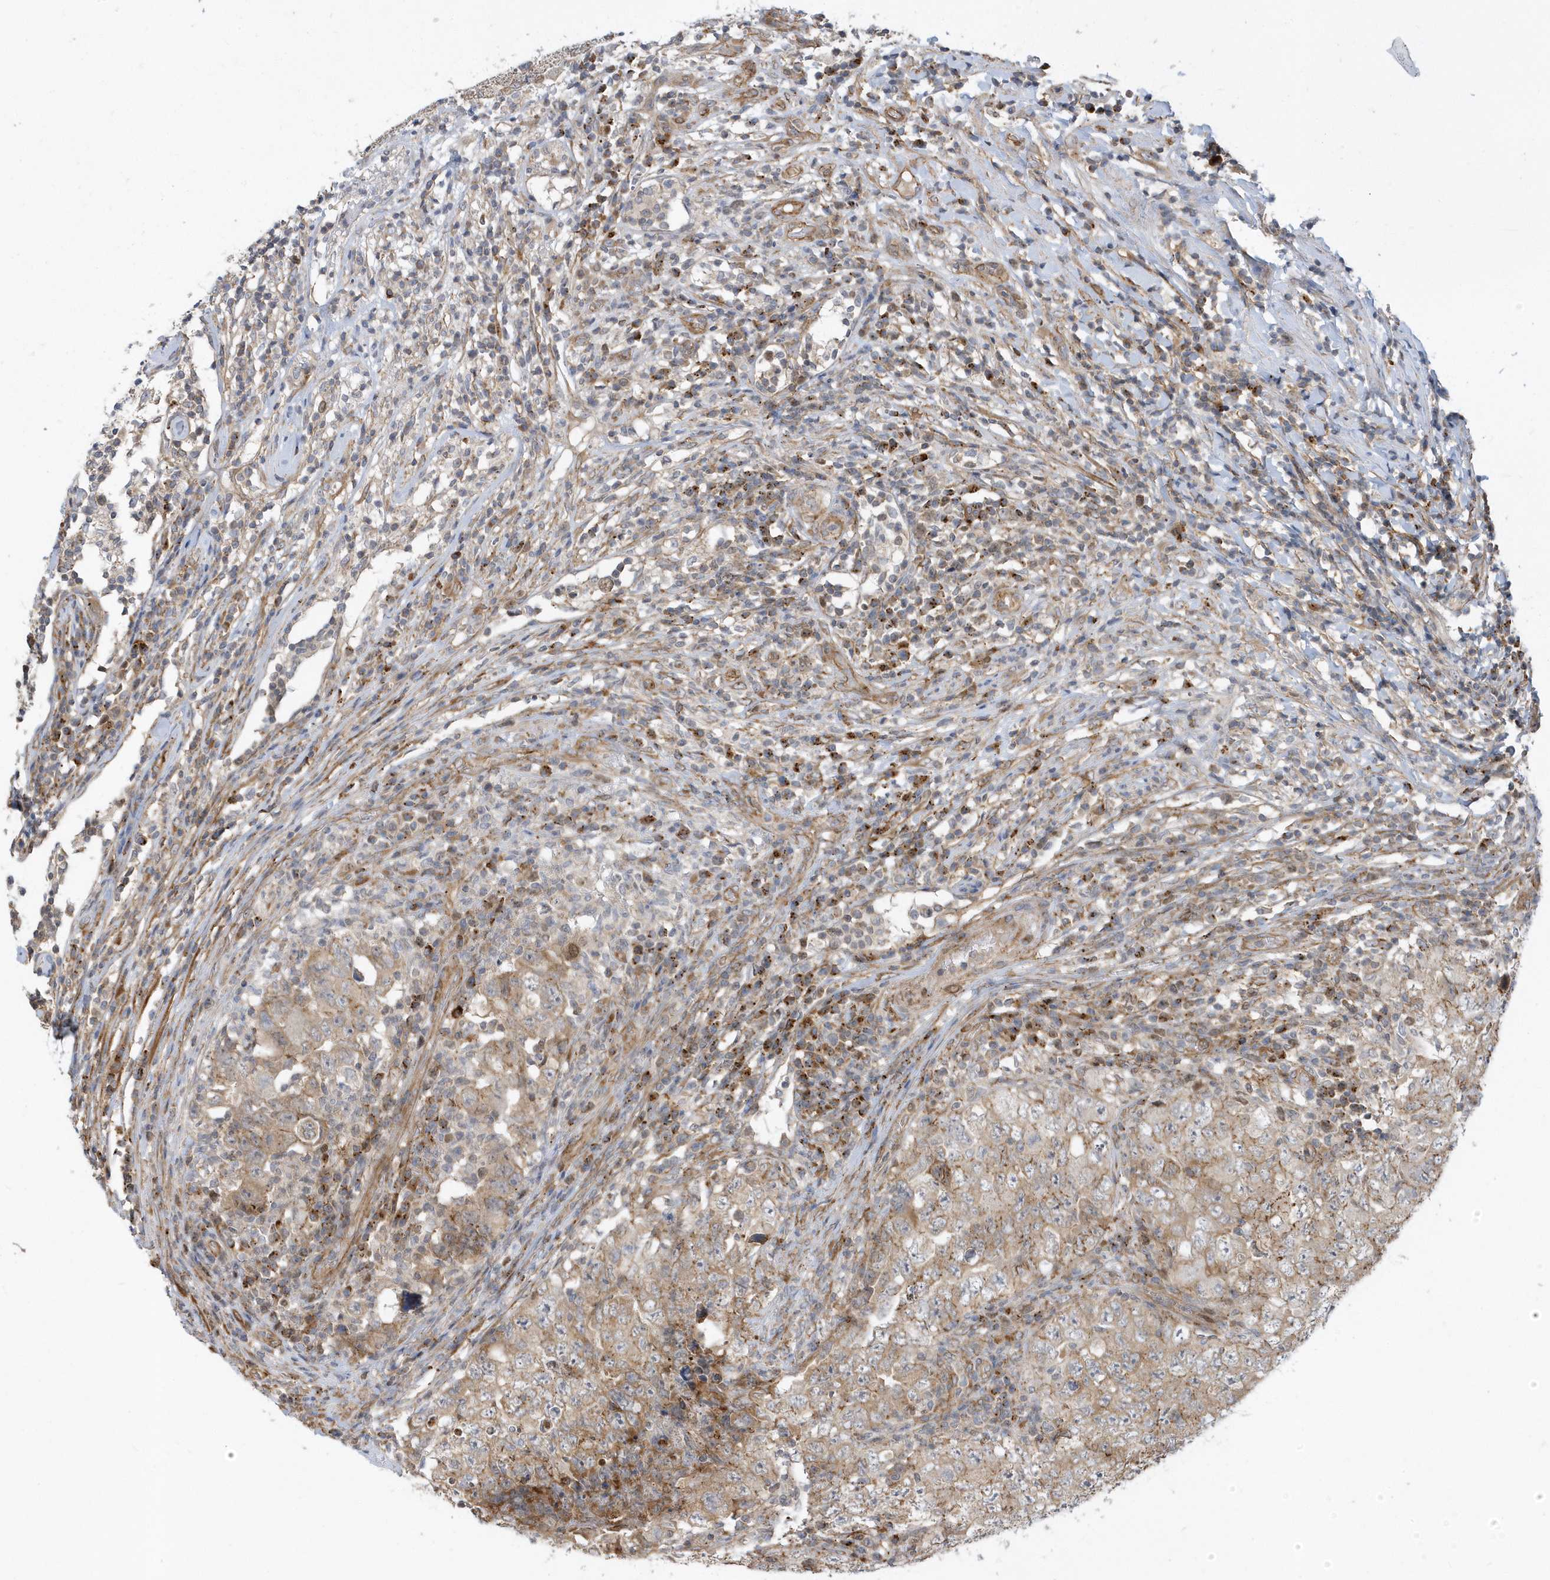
{"staining": {"intensity": "moderate", "quantity": ">75%", "location": "cytoplasmic/membranous"}, "tissue": "testis cancer", "cell_type": "Tumor cells", "image_type": "cancer", "snomed": [{"axis": "morphology", "description": "Carcinoma, Embryonal, NOS"}, {"axis": "topography", "description": "Testis"}], "caption": "IHC (DAB (3,3'-diaminobenzidine)) staining of human testis cancer demonstrates moderate cytoplasmic/membranous protein positivity in about >75% of tumor cells. Using DAB (3,3'-diaminobenzidine) (brown) and hematoxylin (blue) stains, captured at high magnification using brightfield microscopy.", "gene": "HRH4", "patient": {"sex": "male", "age": 26}}